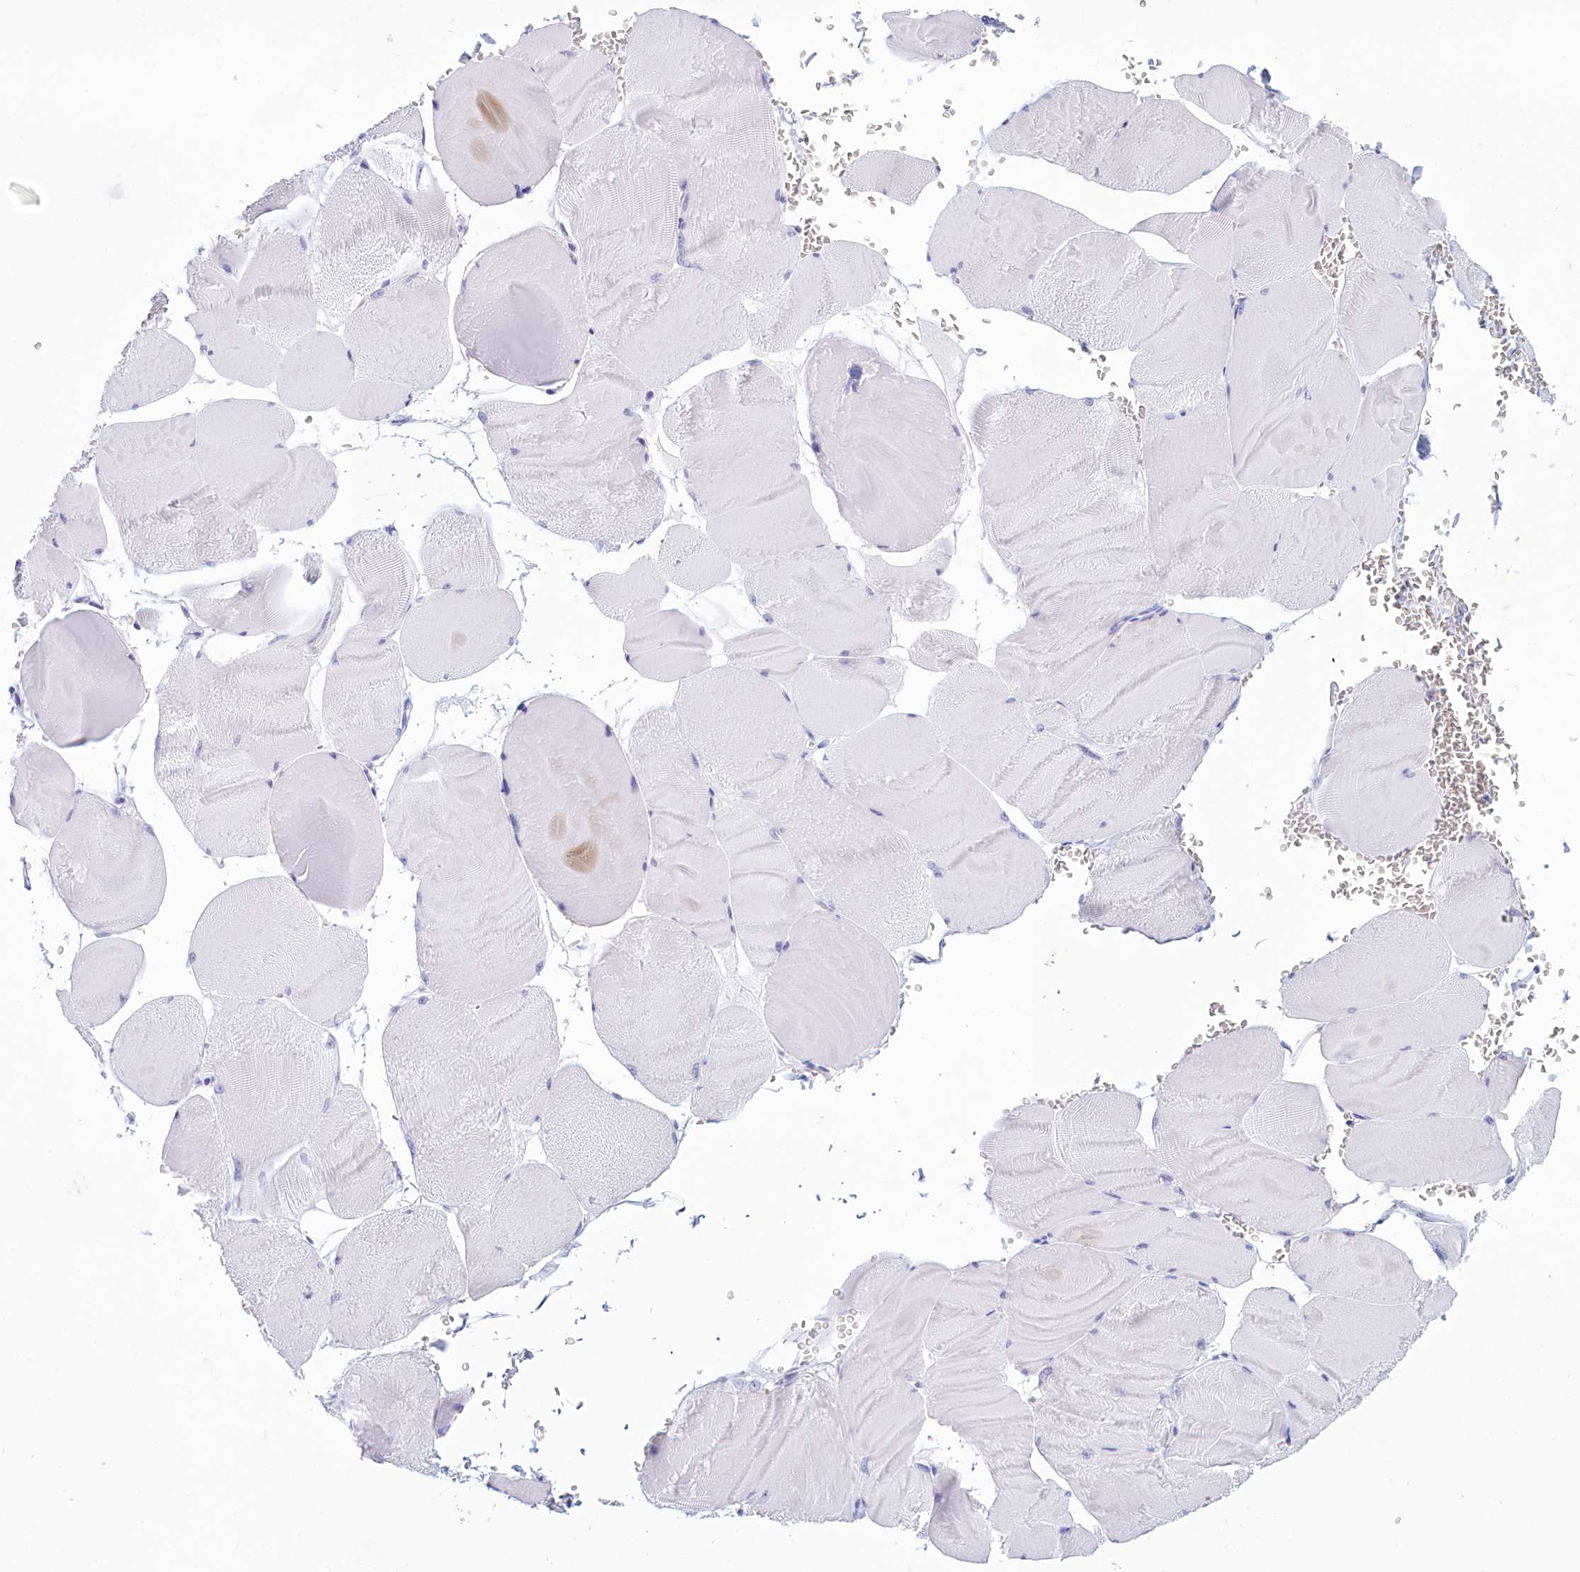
{"staining": {"intensity": "negative", "quantity": "none", "location": "none"}, "tissue": "skeletal muscle", "cell_type": "Myocytes", "image_type": "normal", "snomed": [{"axis": "morphology", "description": "Normal tissue, NOS"}, {"axis": "morphology", "description": "Basal cell carcinoma"}, {"axis": "topography", "description": "Skeletal muscle"}], "caption": "A high-resolution histopathology image shows IHC staining of normal skeletal muscle, which exhibits no significant positivity in myocytes.", "gene": "TMEM97", "patient": {"sex": "female", "age": 64}}